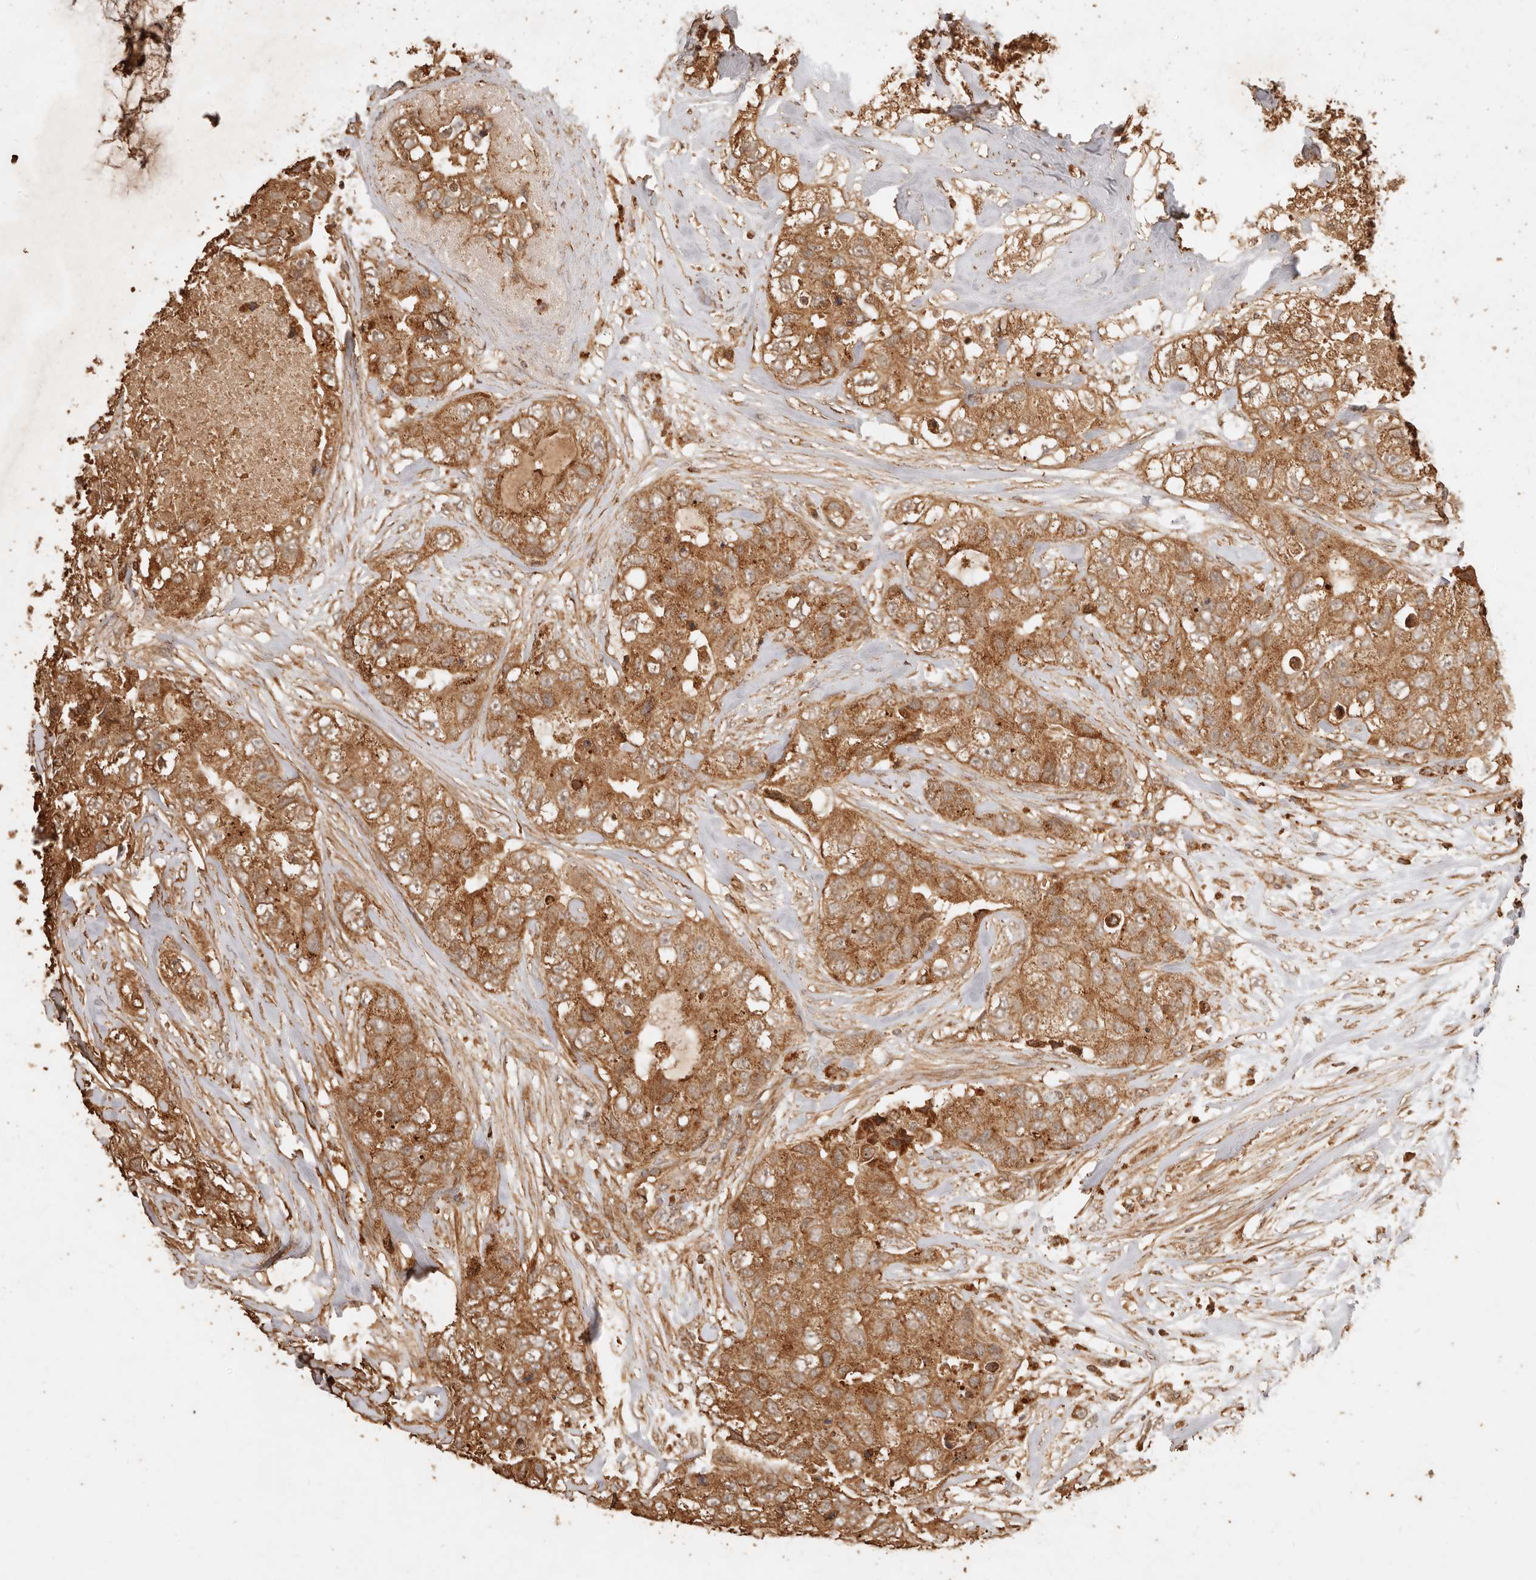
{"staining": {"intensity": "moderate", "quantity": ">75%", "location": "cytoplasmic/membranous"}, "tissue": "breast cancer", "cell_type": "Tumor cells", "image_type": "cancer", "snomed": [{"axis": "morphology", "description": "Duct carcinoma"}, {"axis": "topography", "description": "Breast"}], "caption": "IHC image of intraductal carcinoma (breast) stained for a protein (brown), which shows medium levels of moderate cytoplasmic/membranous staining in about >75% of tumor cells.", "gene": "FAM180B", "patient": {"sex": "female", "age": 62}}